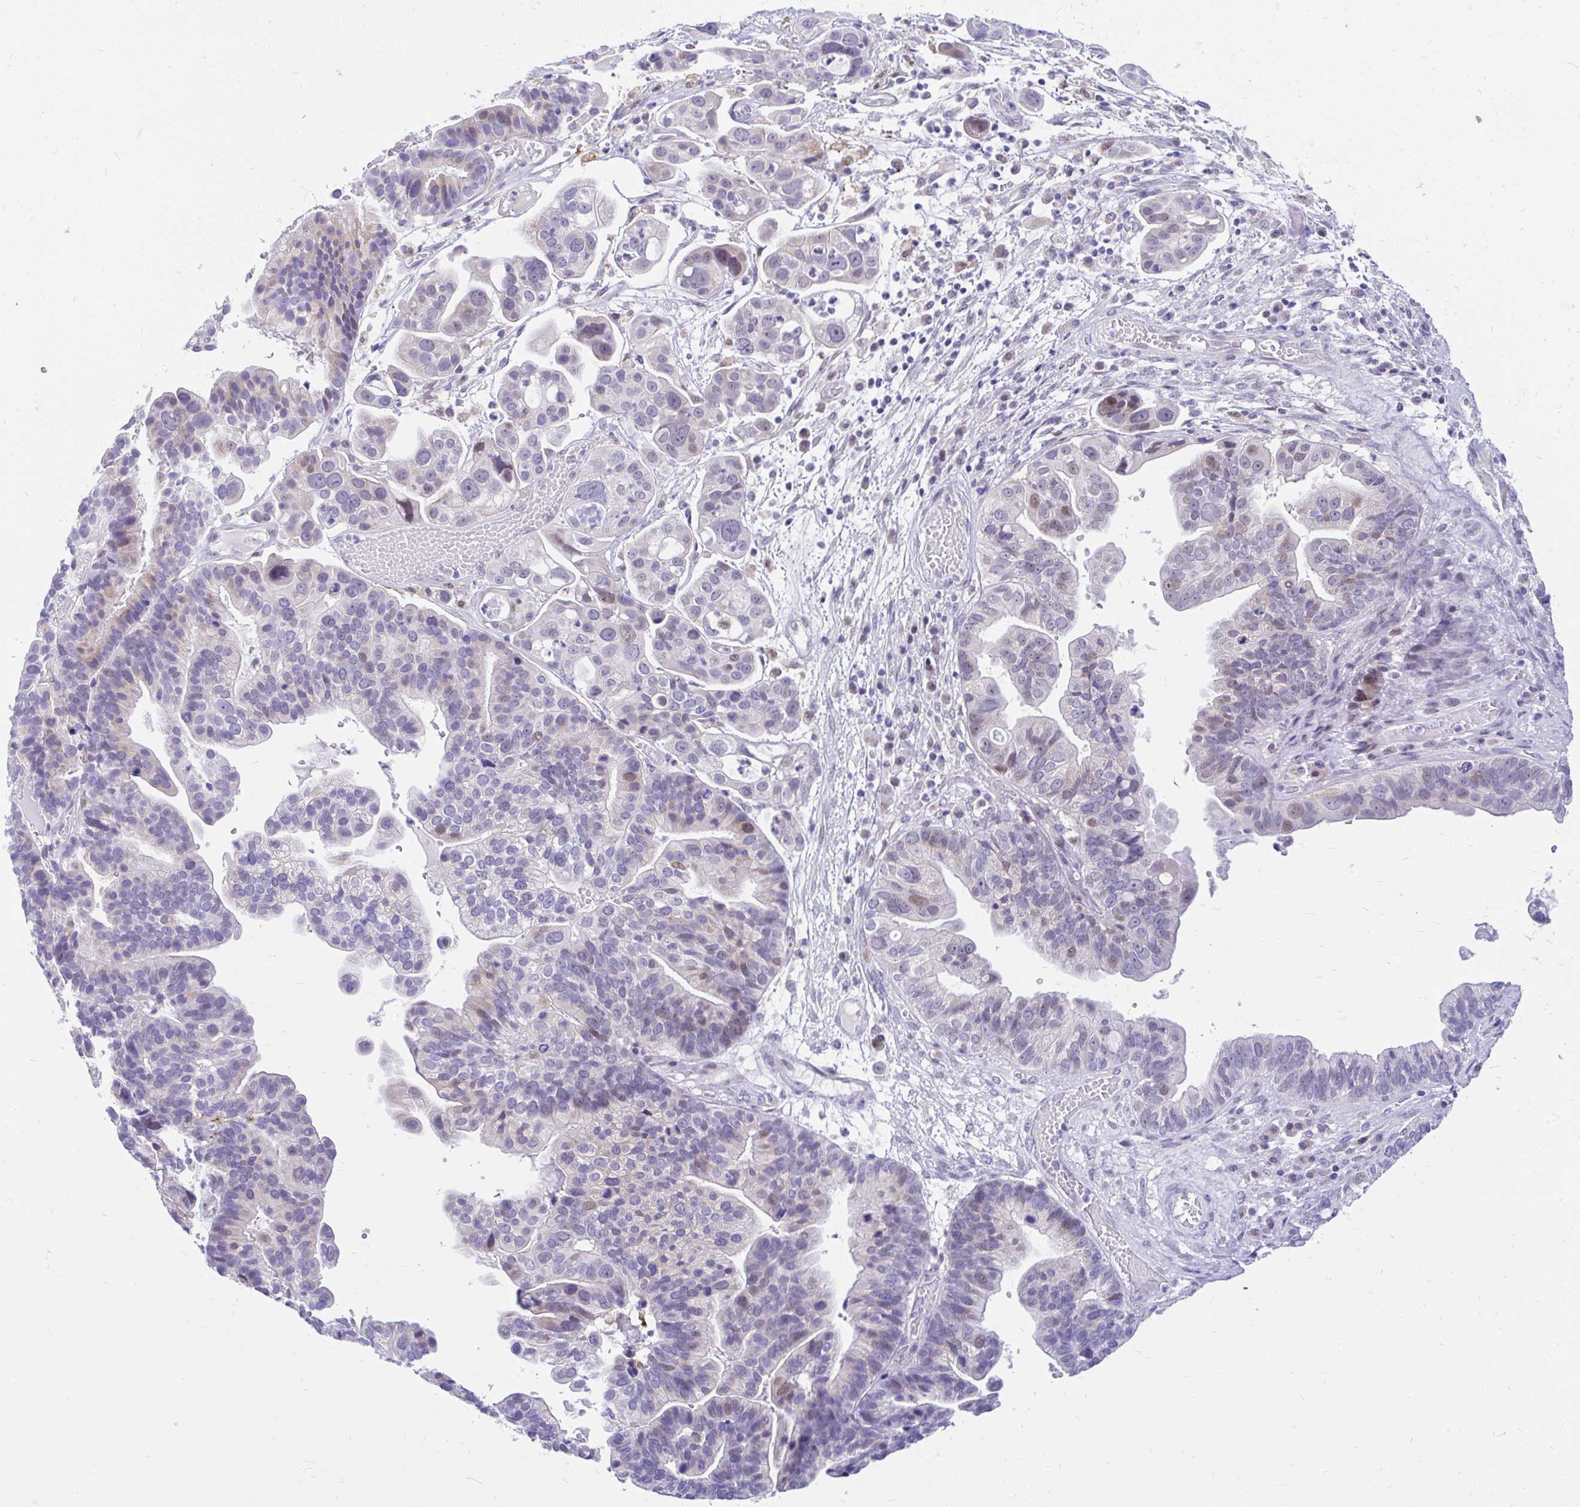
{"staining": {"intensity": "weak", "quantity": "<25%", "location": "nuclear"}, "tissue": "ovarian cancer", "cell_type": "Tumor cells", "image_type": "cancer", "snomed": [{"axis": "morphology", "description": "Cystadenocarcinoma, serous, NOS"}, {"axis": "topography", "description": "Ovary"}], "caption": "The photomicrograph demonstrates no staining of tumor cells in ovarian cancer.", "gene": "GLB1L2", "patient": {"sex": "female", "age": 56}}